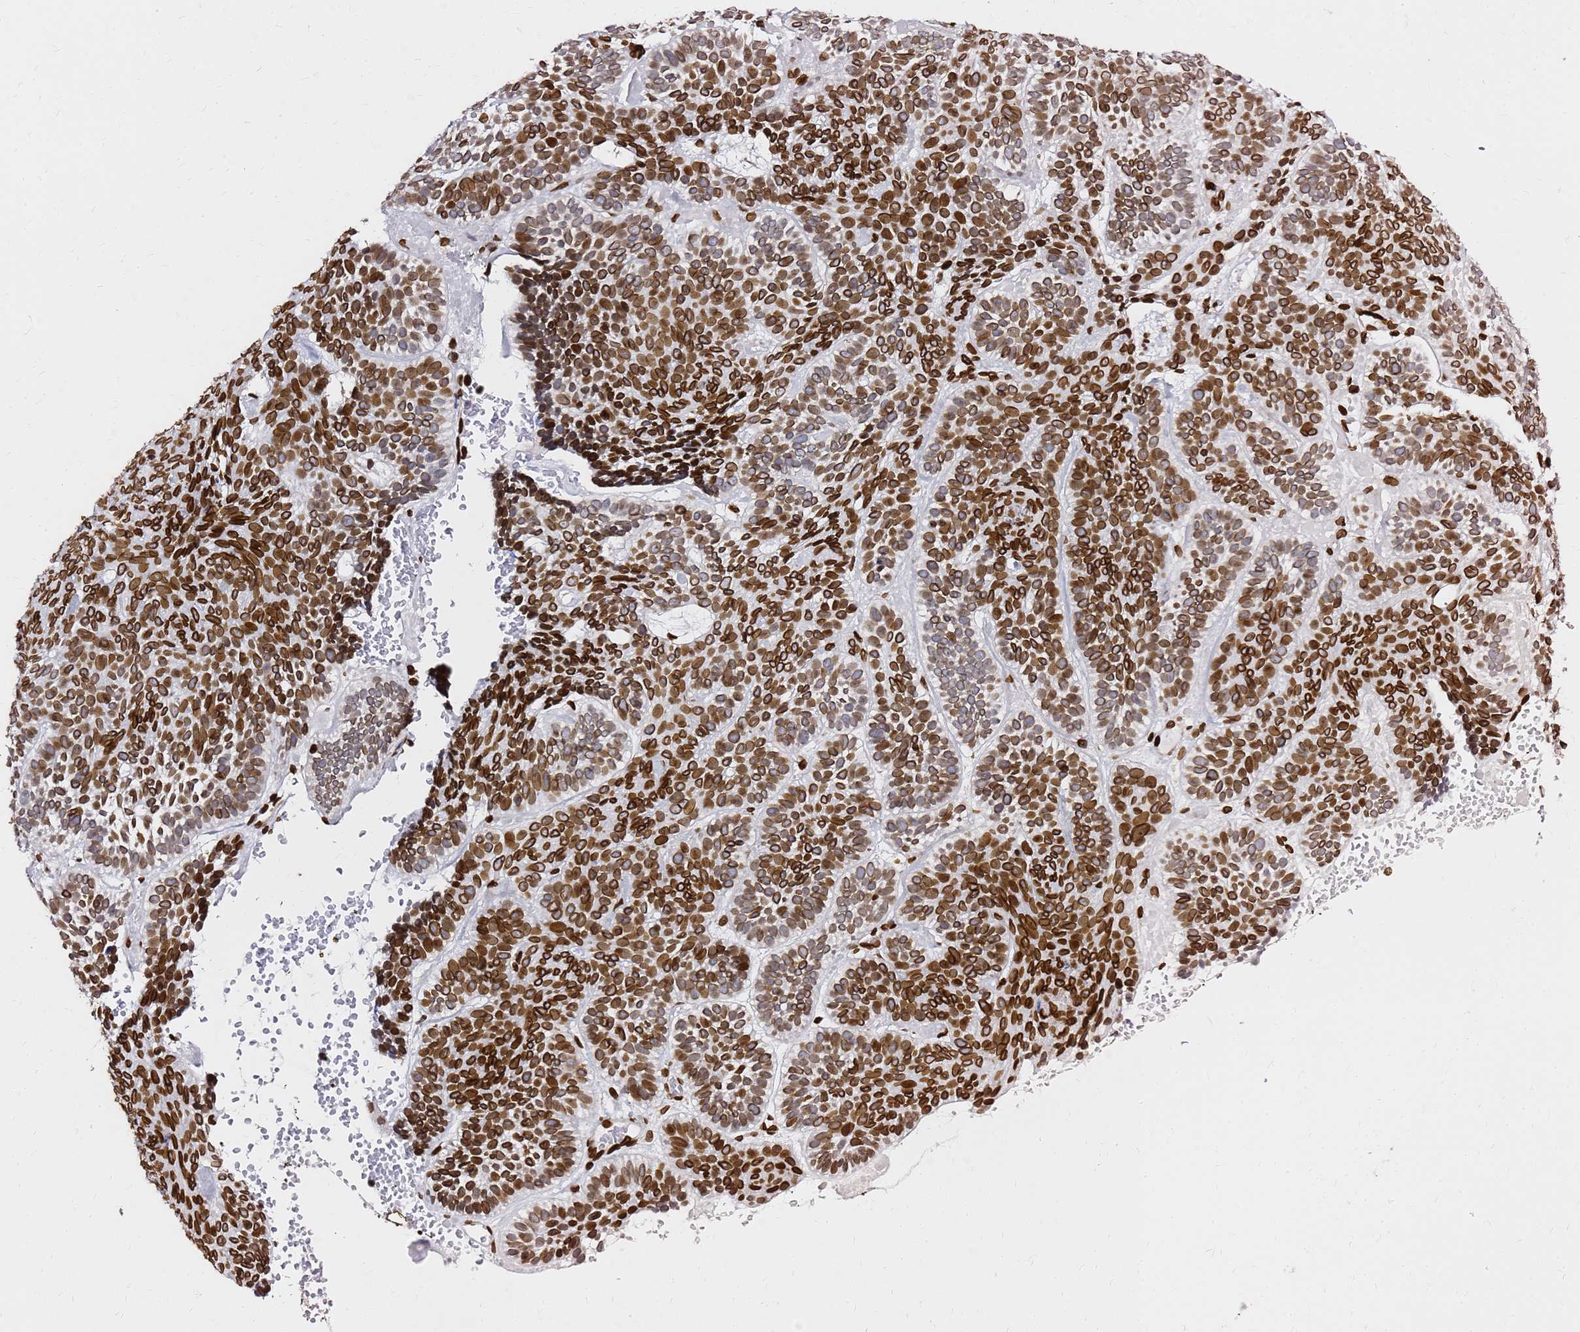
{"staining": {"intensity": "strong", "quantity": ">75%", "location": "cytoplasmic/membranous,nuclear"}, "tissue": "skin cancer", "cell_type": "Tumor cells", "image_type": "cancer", "snomed": [{"axis": "morphology", "description": "Basal cell carcinoma"}, {"axis": "topography", "description": "Skin"}], "caption": "Skin basal cell carcinoma was stained to show a protein in brown. There is high levels of strong cytoplasmic/membranous and nuclear expression in approximately >75% of tumor cells.", "gene": "C6orf141", "patient": {"sex": "male", "age": 85}}